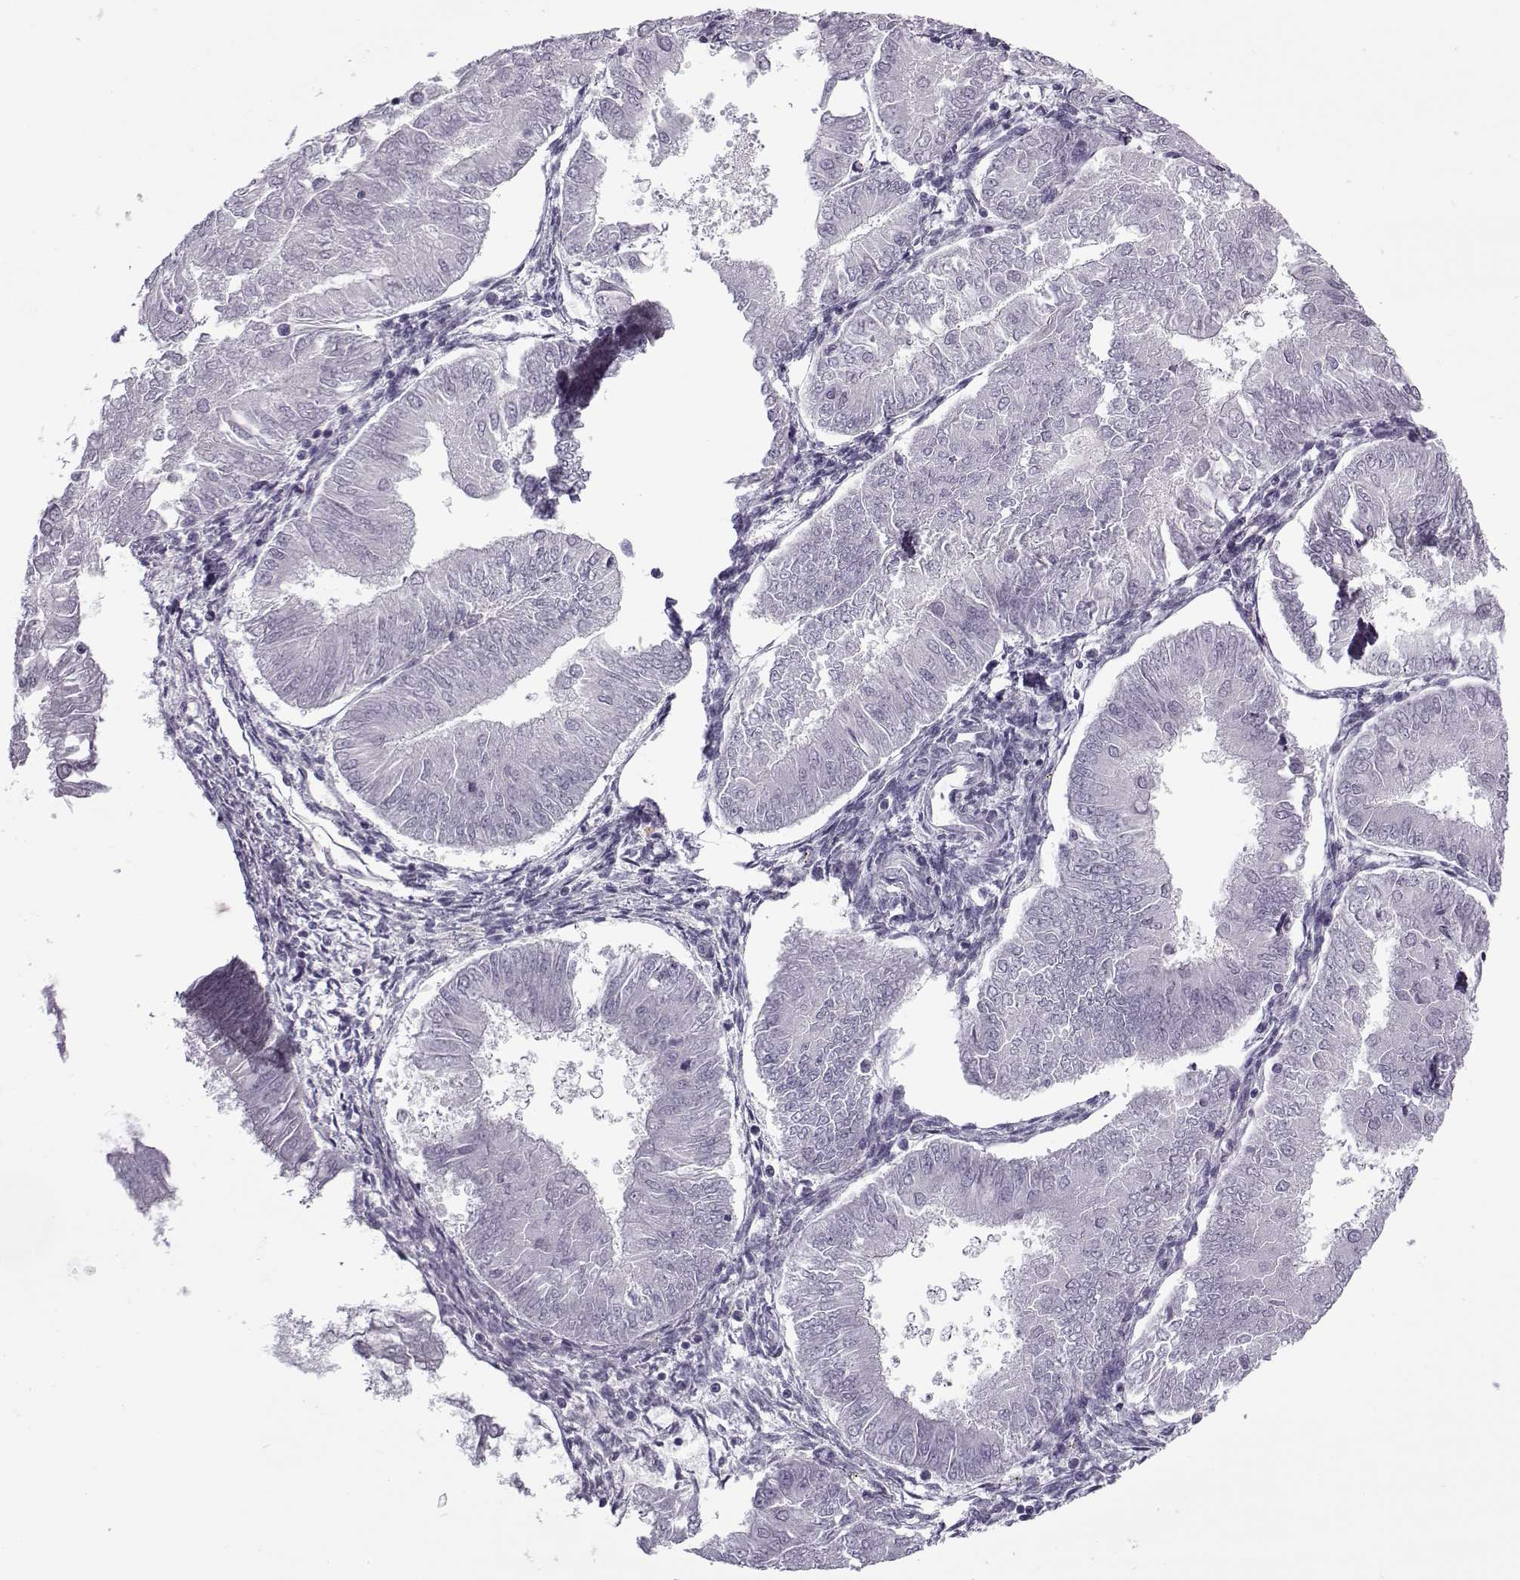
{"staining": {"intensity": "negative", "quantity": "none", "location": "none"}, "tissue": "endometrial cancer", "cell_type": "Tumor cells", "image_type": "cancer", "snomed": [{"axis": "morphology", "description": "Adenocarcinoma, NOS"}, {"axis": "topography", "description": "Endometrium"}], "caption": "Endometrial cancer (adenocarcinoma) was stained to show a protein in brown. There is no significant expression in tumor cells. (DAB immunohistochemistry (IHC) with hematoxylin counter stain).", "gene": "SNCA", "patient": {"sex": "female", "age": 53}}